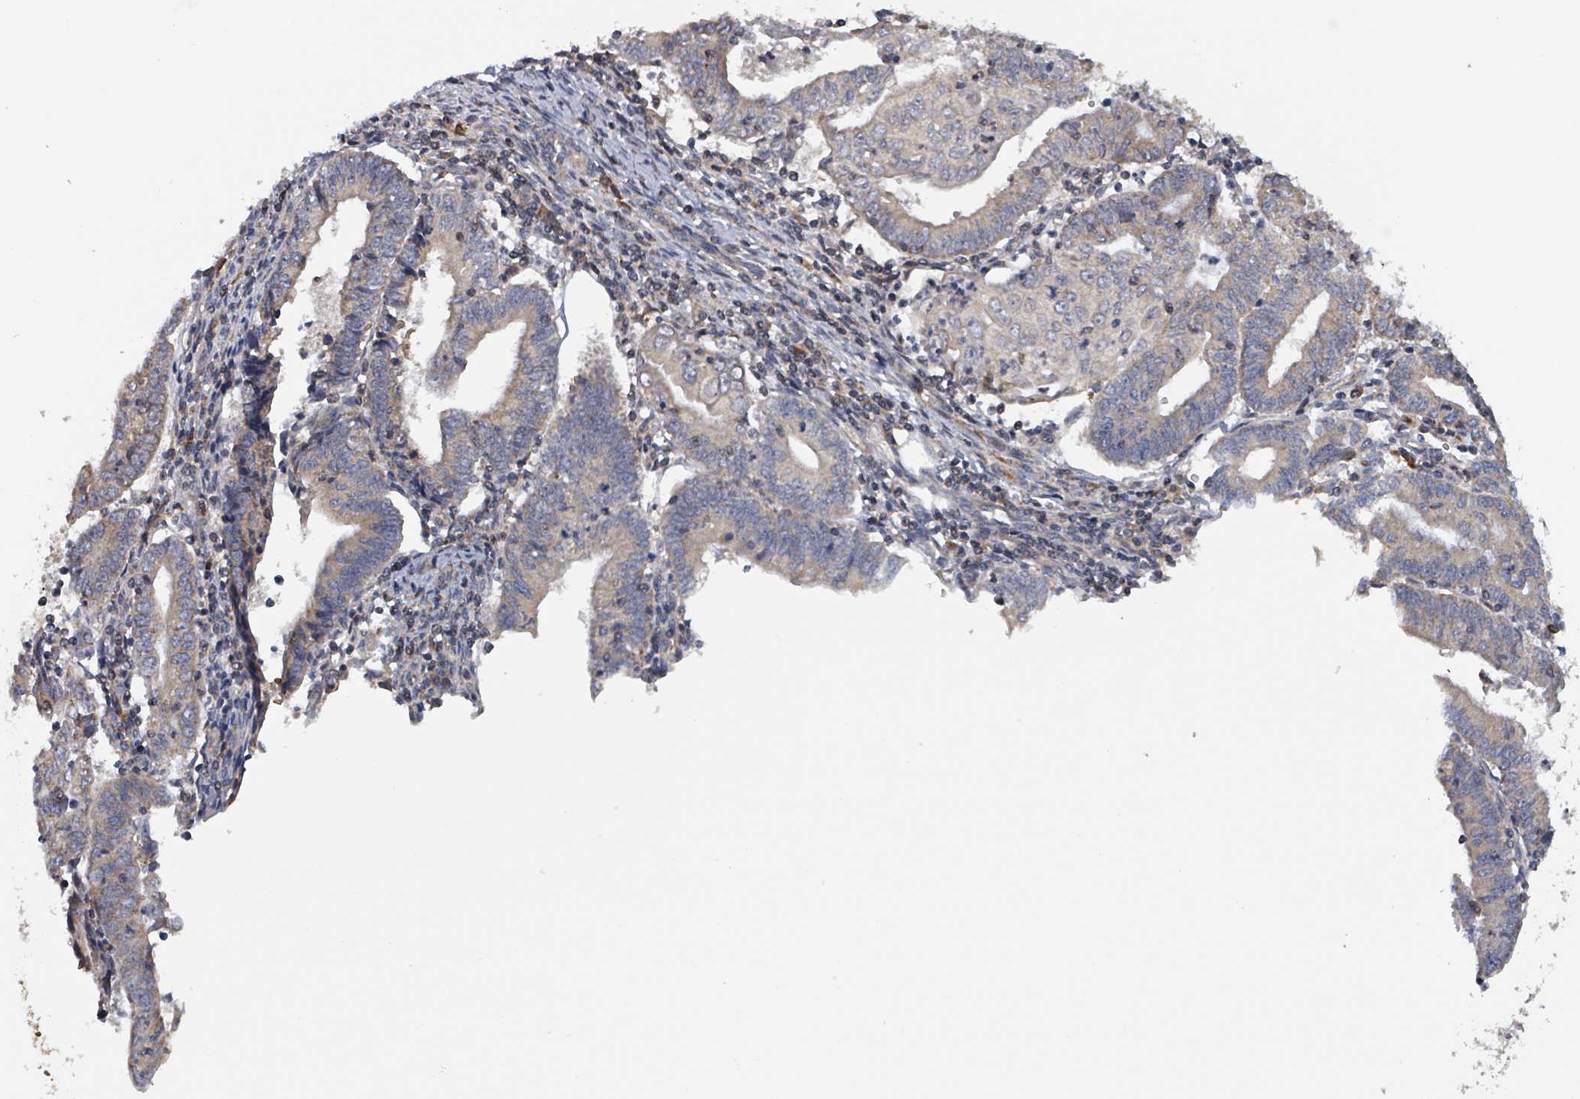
{"staining": {"intensity": "weak", "quantity": "25%-75%", "location": "cytoplasmic/membranous"}, "tissue": "endometrial cancer", "cell_type": "Tumor cells", "image_type": "cancer", "snomed": [{"axis": "morphology", "description": "Adenocarcinoma, NOS"}, {"axis": "topography", "description": "Endometrium"}], "caption": "Adenocarcinoma (endometrial) stained with DAB immunohistochemistry (IHC) shows low levels of weak cytoplasmic/membranous staining in about 25%-75% of tumor cells.", "gene": "HIVEP1", "patient": {"sex": "female", "age": 60}}